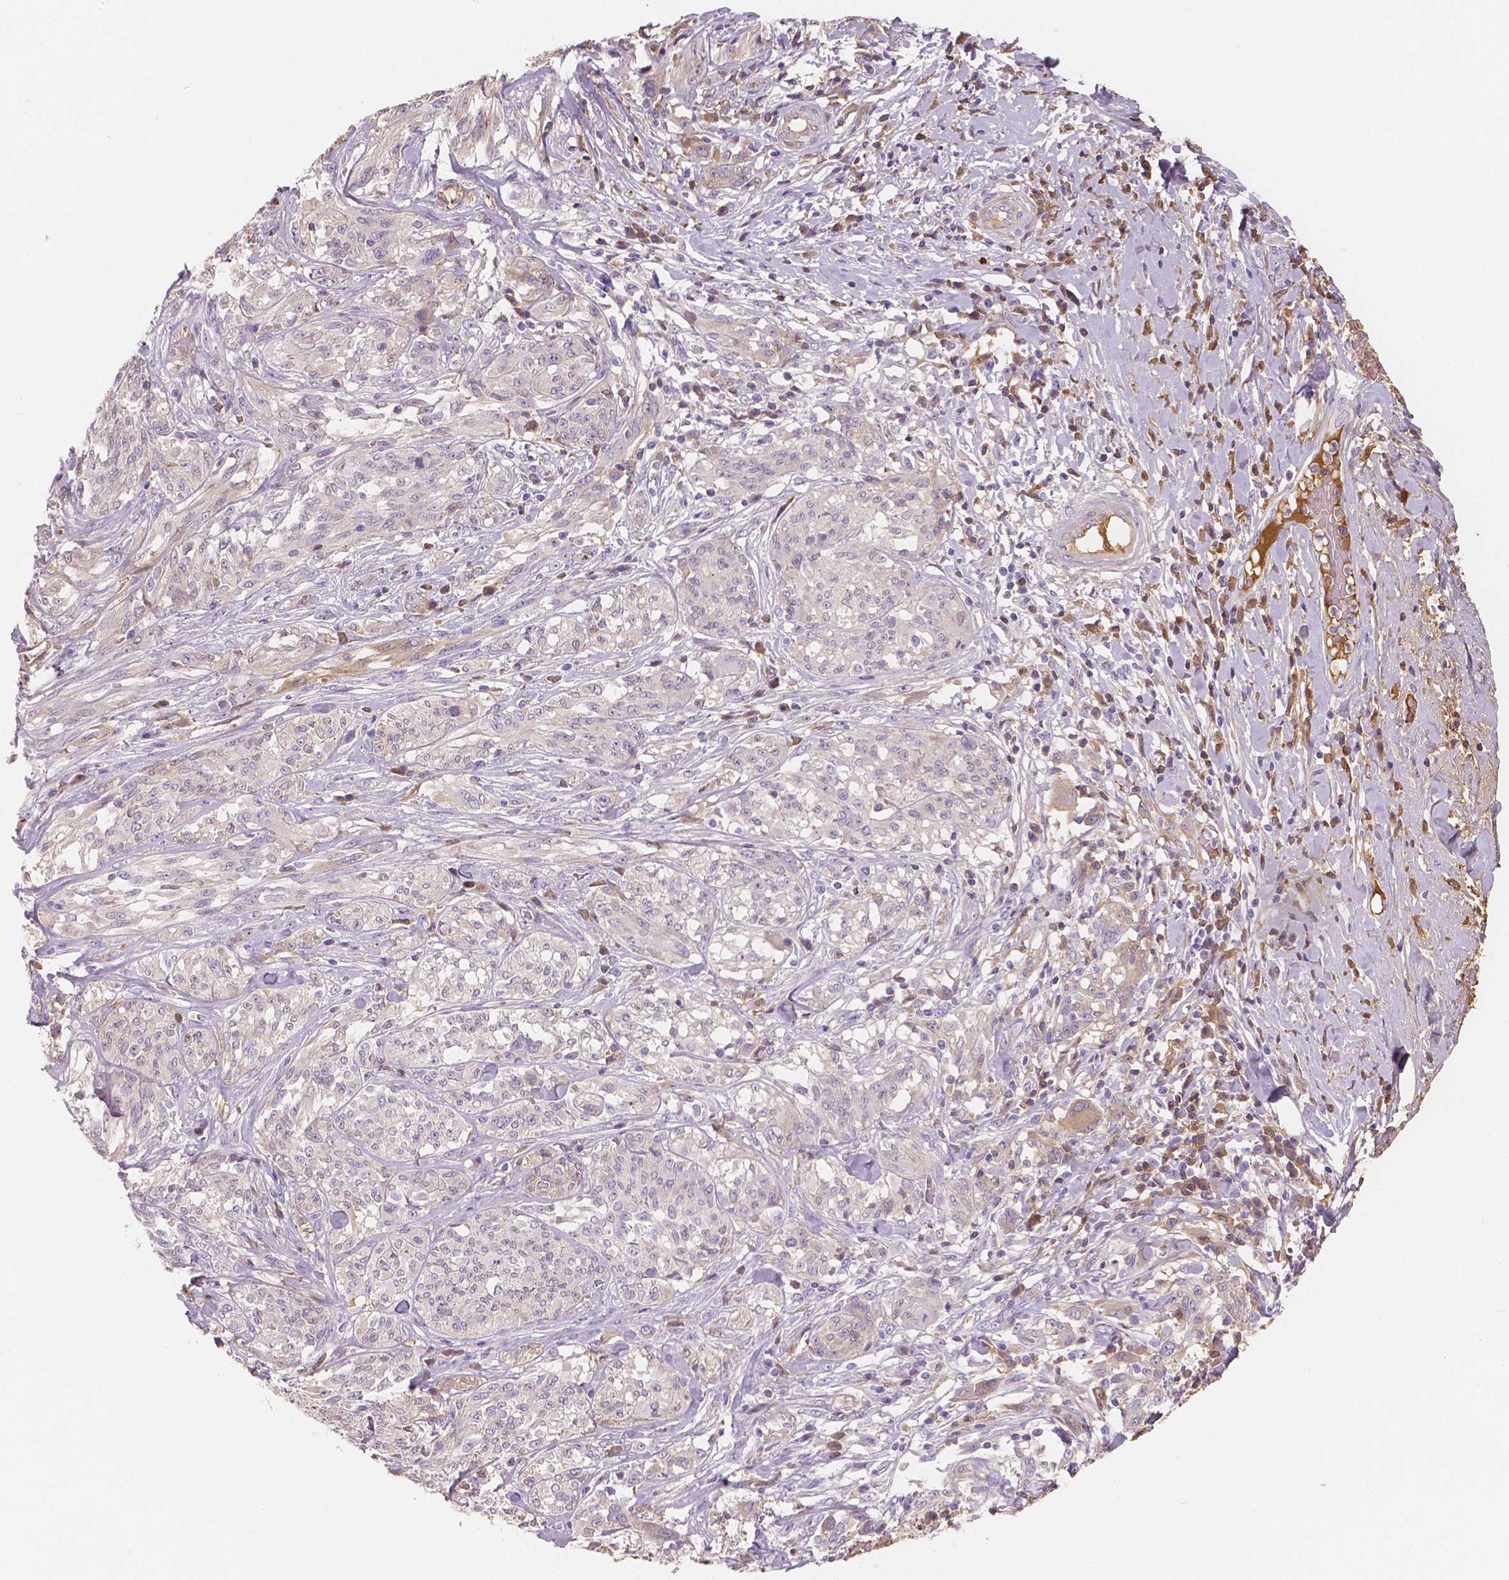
{"staining": {"intensity": "negative", "quantity": "none", "location": "none"}, "tissue": "melanoma", "cell_type": "Tumor cells", "image_type": "cancer", "snomed": [{"axis": "morphology", "description": "Malignant melanoma, NOS"}, {"axis": "topography", "description": "Skin"}], "caption": "Melanoma was stained to show a protein in brown. There is no significant expression in tumor cells. (Brightfield microscopy of DAB immunohistochemistry (IHC) at high magnification).", "gene": "APOA4", "patient": {"sex": "female", "age": 91}}